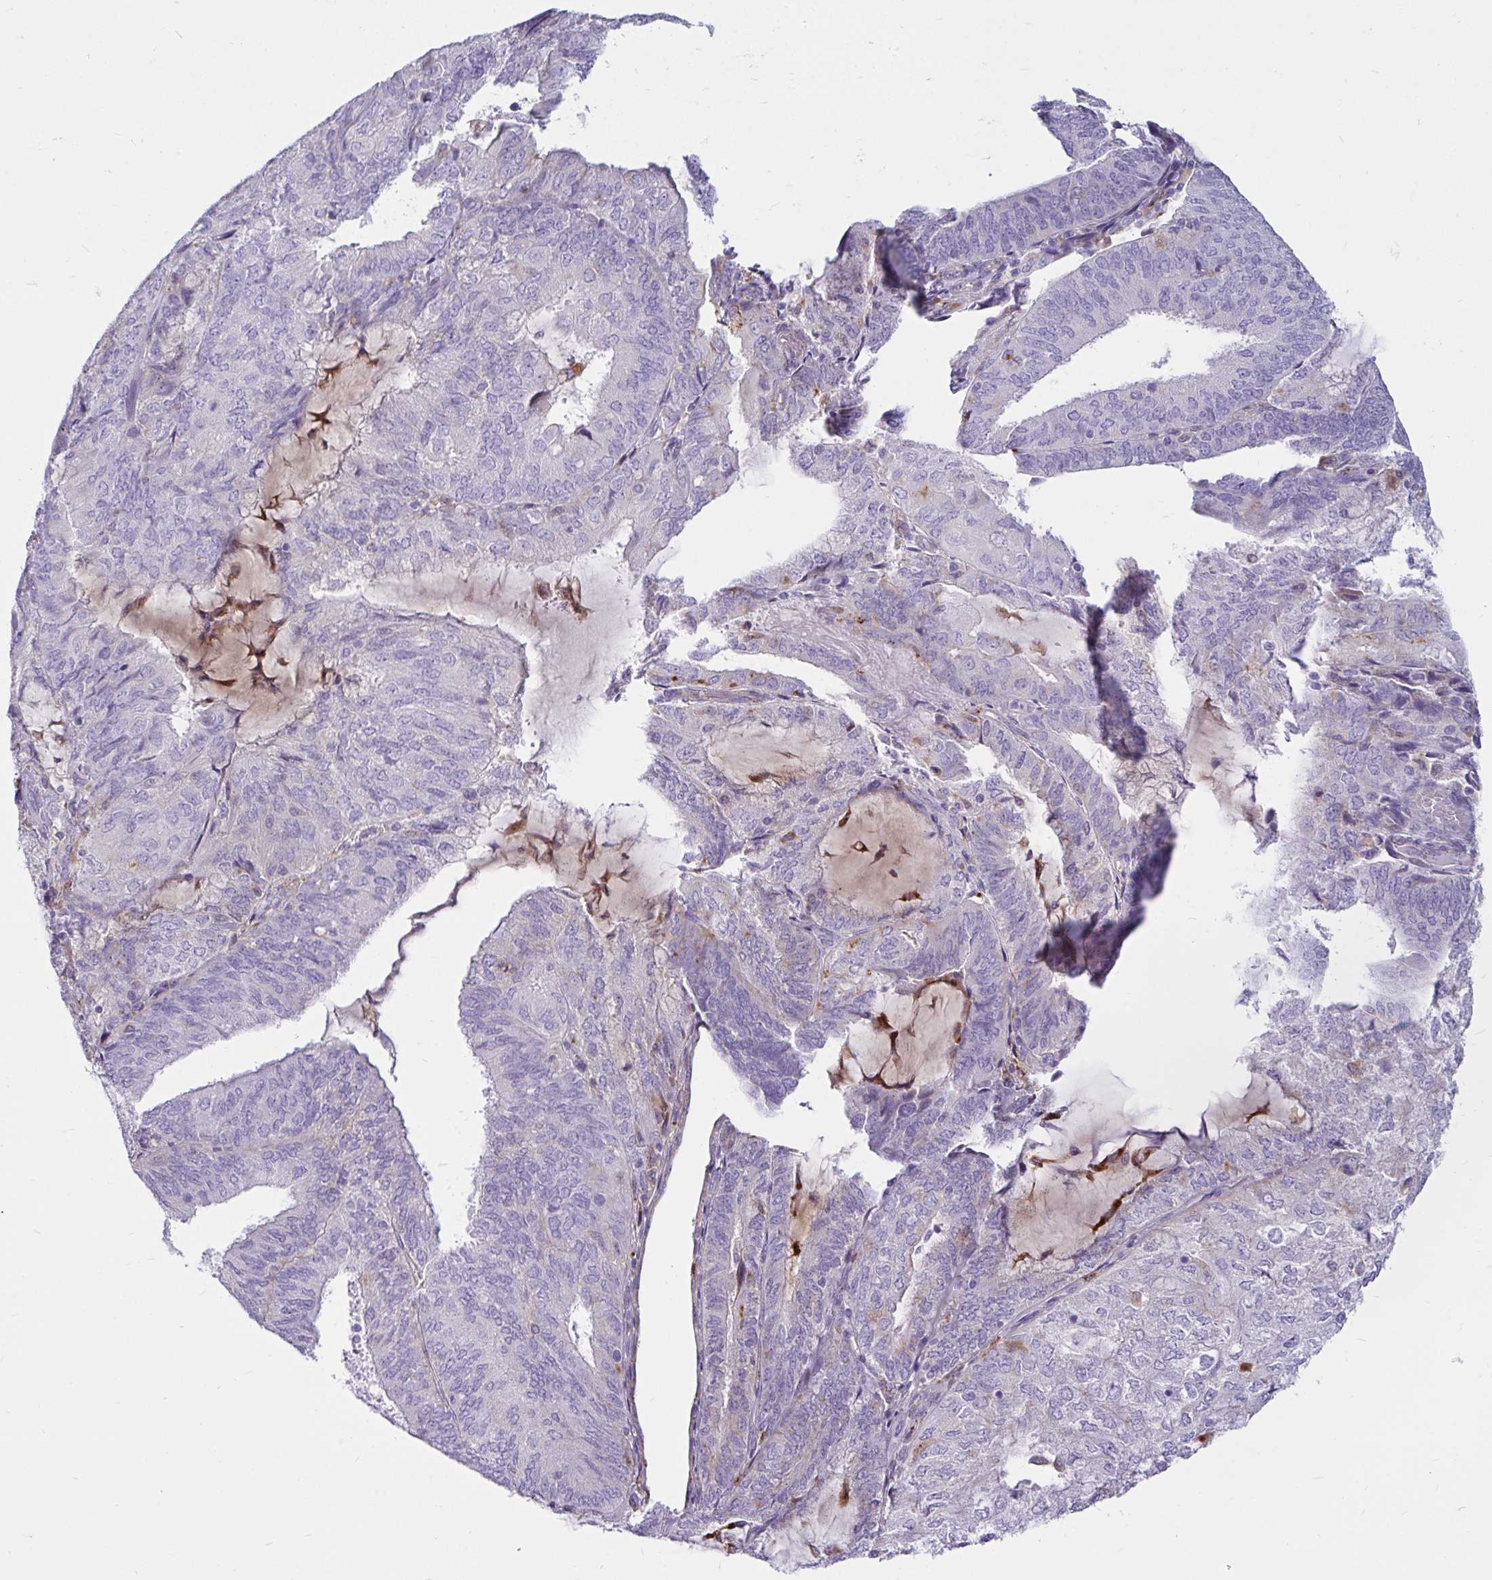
{"staining": {"intensity": "negative", "quantity": "none", "location": "none"}, "tissue": "endometrial cancer", "cell_type": "Tumor cells", "image_type": "cancer", "snomed": [{"axis": "morphology", "description": "Adenocarcinoma, NOS"}, {"axis": "topography", "description": "Endometrium"}], "caption": "A high-resolution histopathology image shows IHC staining of endometrial cancer, which exhibits no significant staining in tumor cells.", "gene": "CTSZ", "patient": {"sex": "female", "age": 81}}